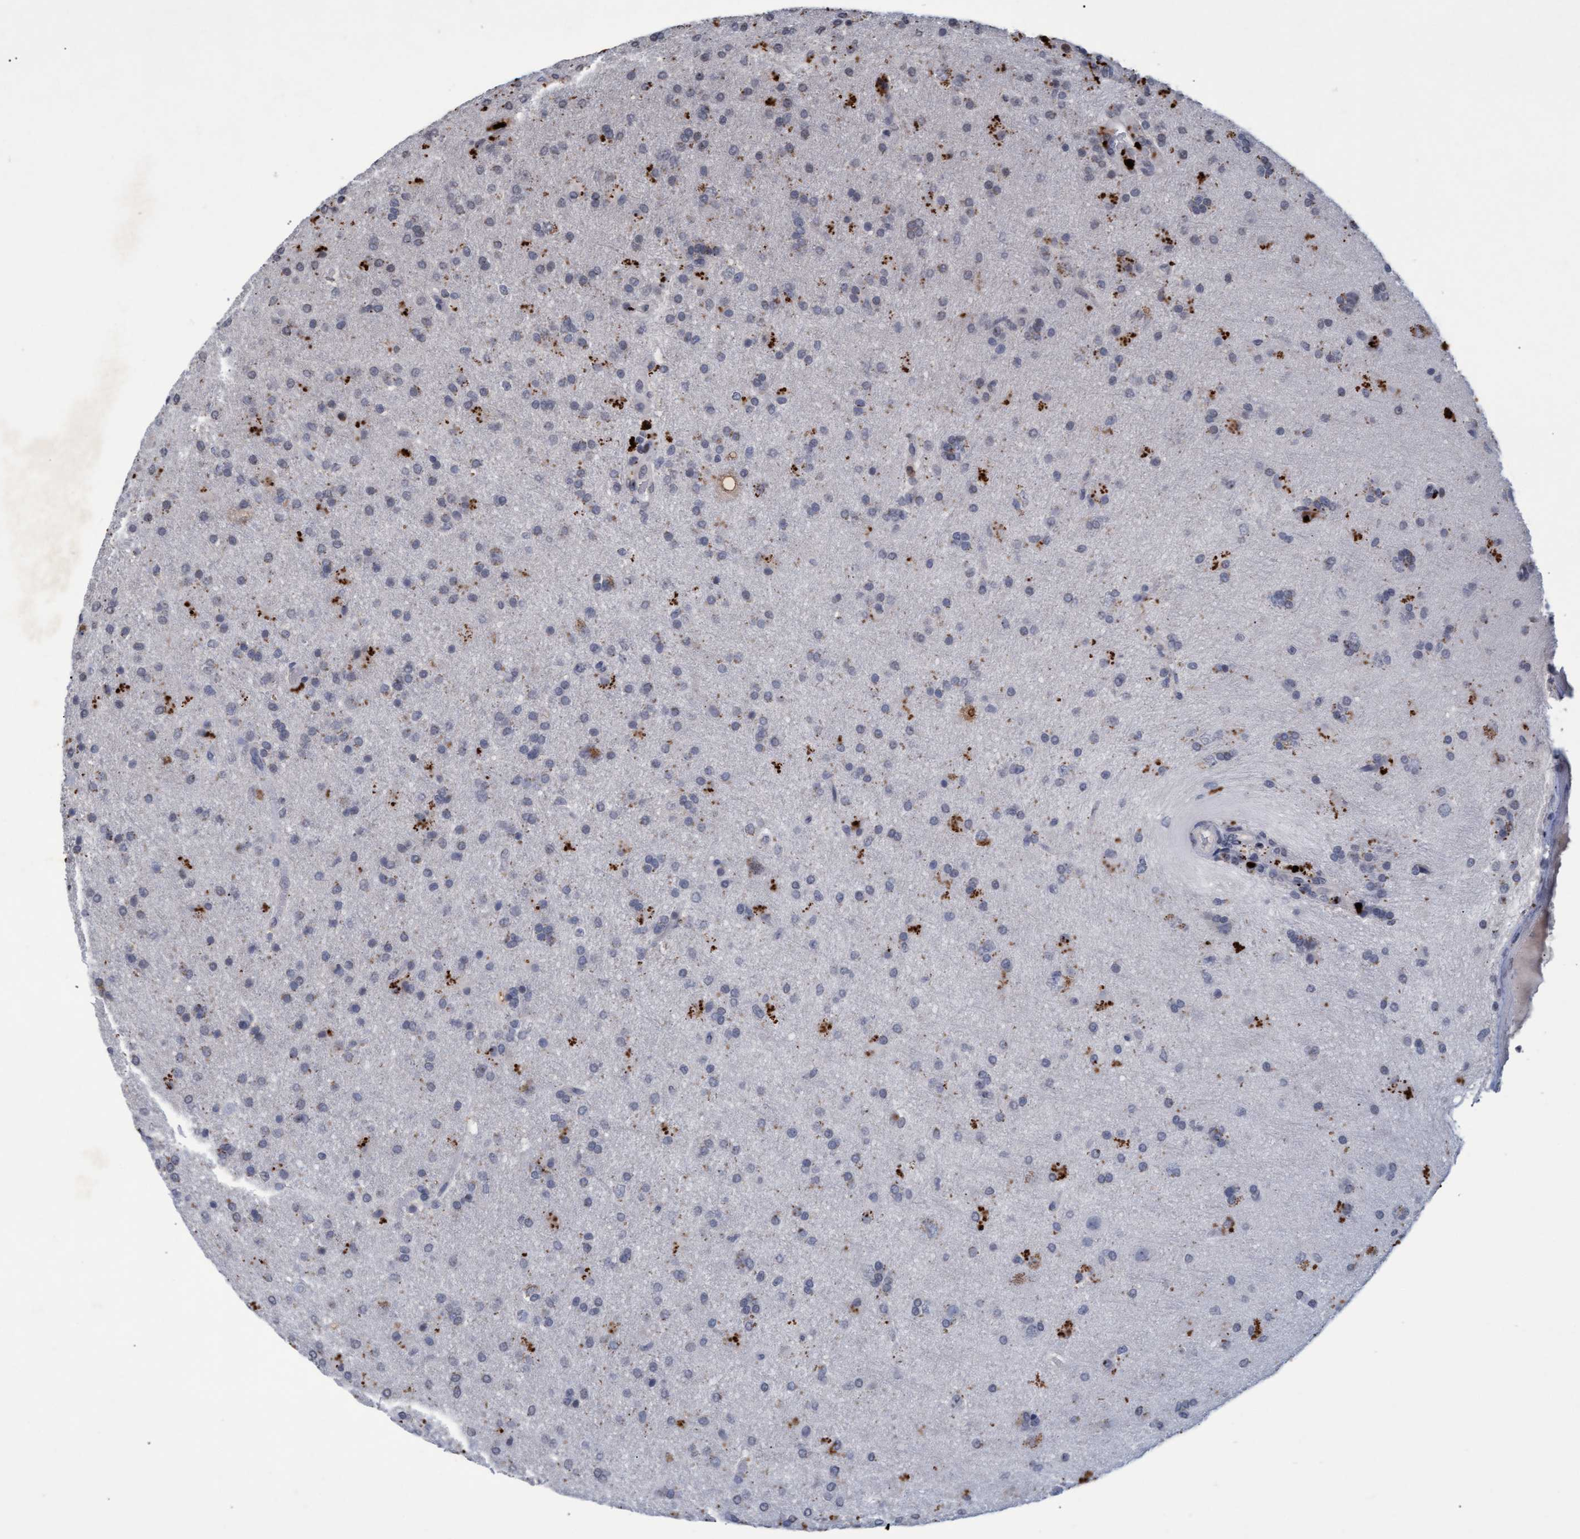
{"staining": {"intensity": "negative", "quantity": "none", "location": "none"}, "tissue": "glioma", "cell_type": "Tumor cells", "image_type": "cancer", "snomed": [{"axis": "morphology", "description": "Glioma, malignant, High grade"}, {"axis": "topography", "description": "Brain"}], "caption": "A histopathology image of glioma stained for a protein displays no brown staining in tumor cells.", "gene": "GALC", "patient": {"sex": "male", "age": 72}}